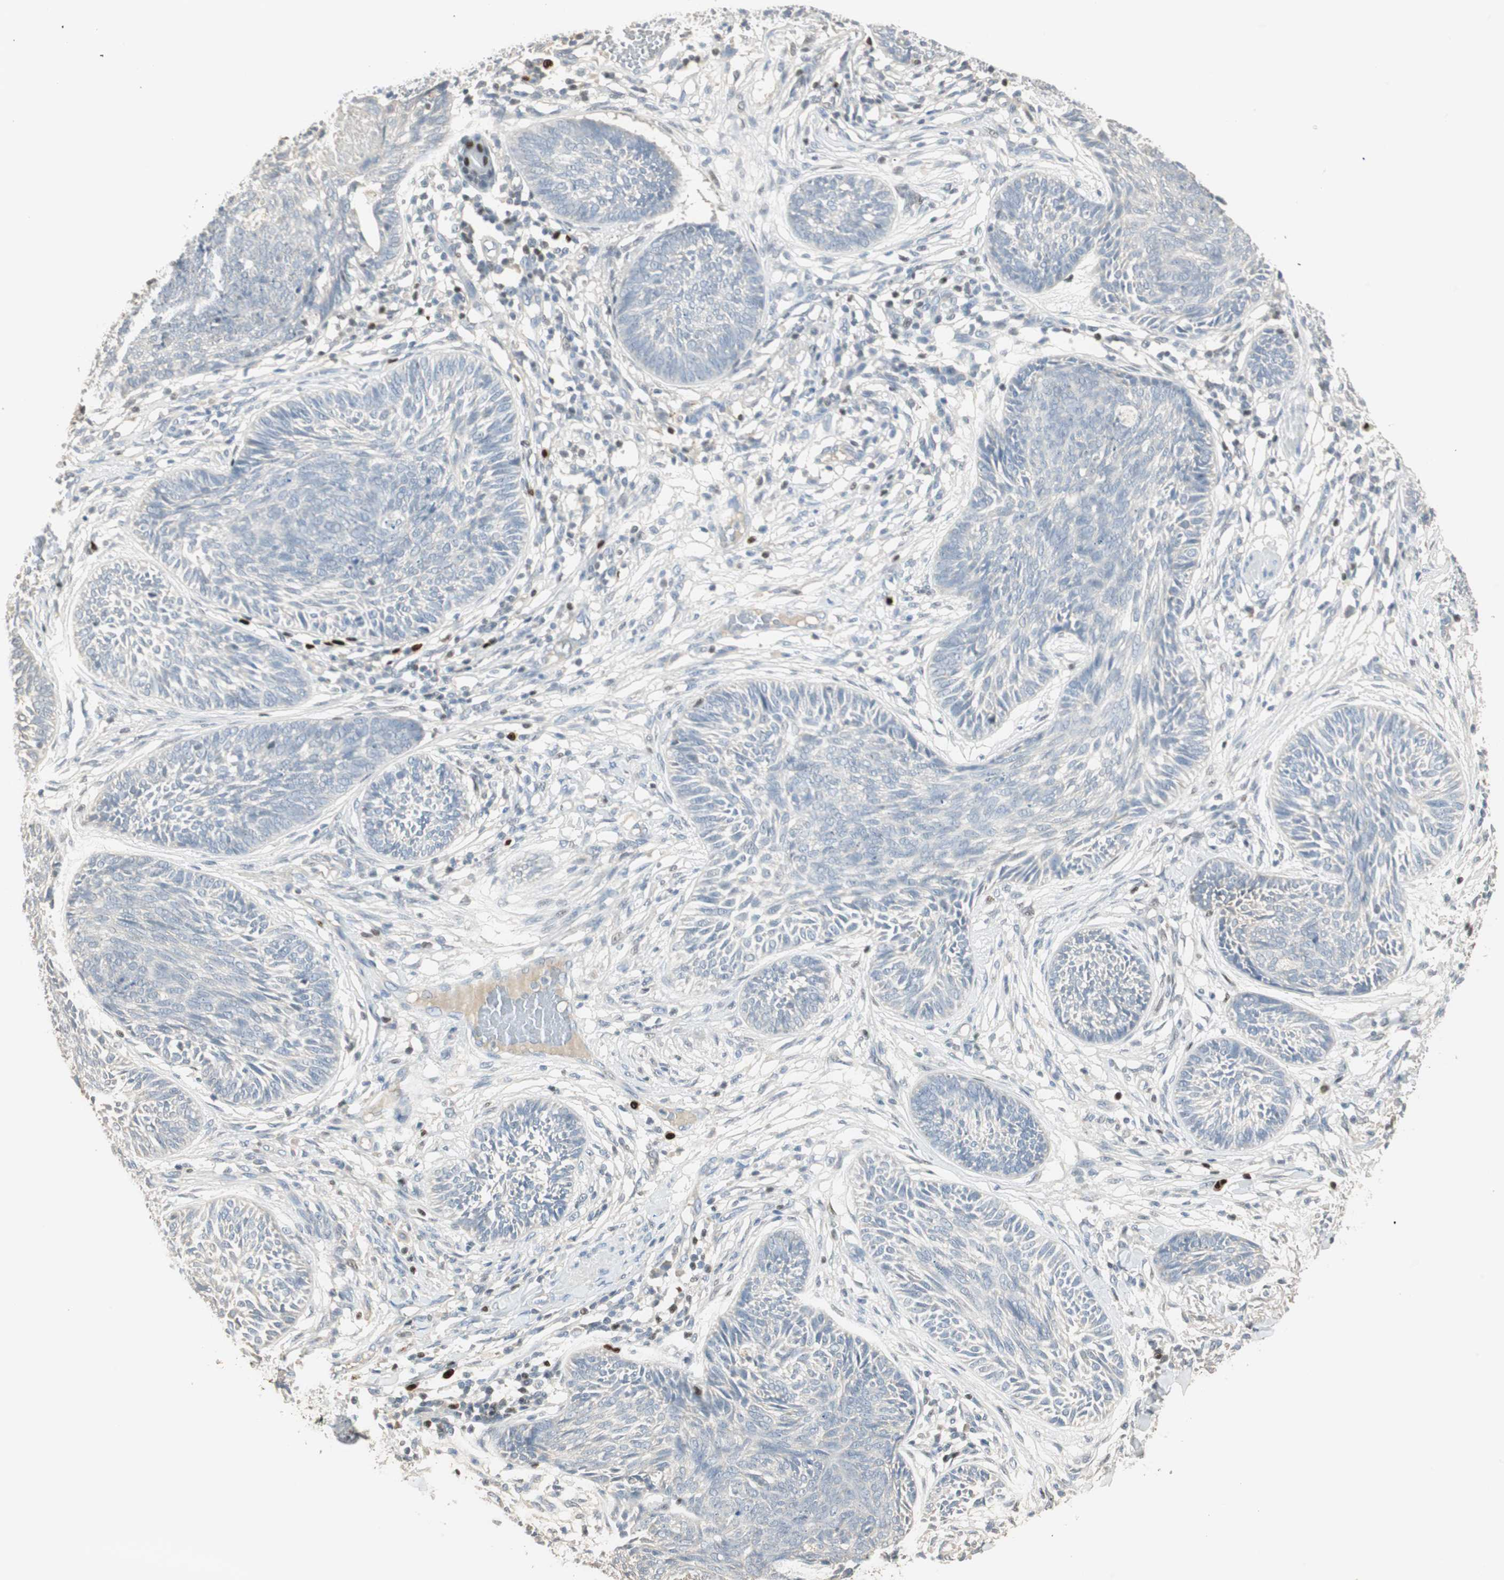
{"staining": {"intensity": "negative", "quantity": "none", "location": "none"}, "tissue": "skin cancer", "cell_type": "Tumor cells", "image_type": "cancer", "snomed": [{"axis": "morphology", "description": "Papilloma, NOS"}, {"axis": "morphology", "description": "Basal cell carcinoma"}, {"axis": "topography", "description": "Skin"}], "caption": "There is no significant expression in tumor cells of skin papilloma.", "gene": "RUNX2", "patient": {"sex": "male", "age": 87}}